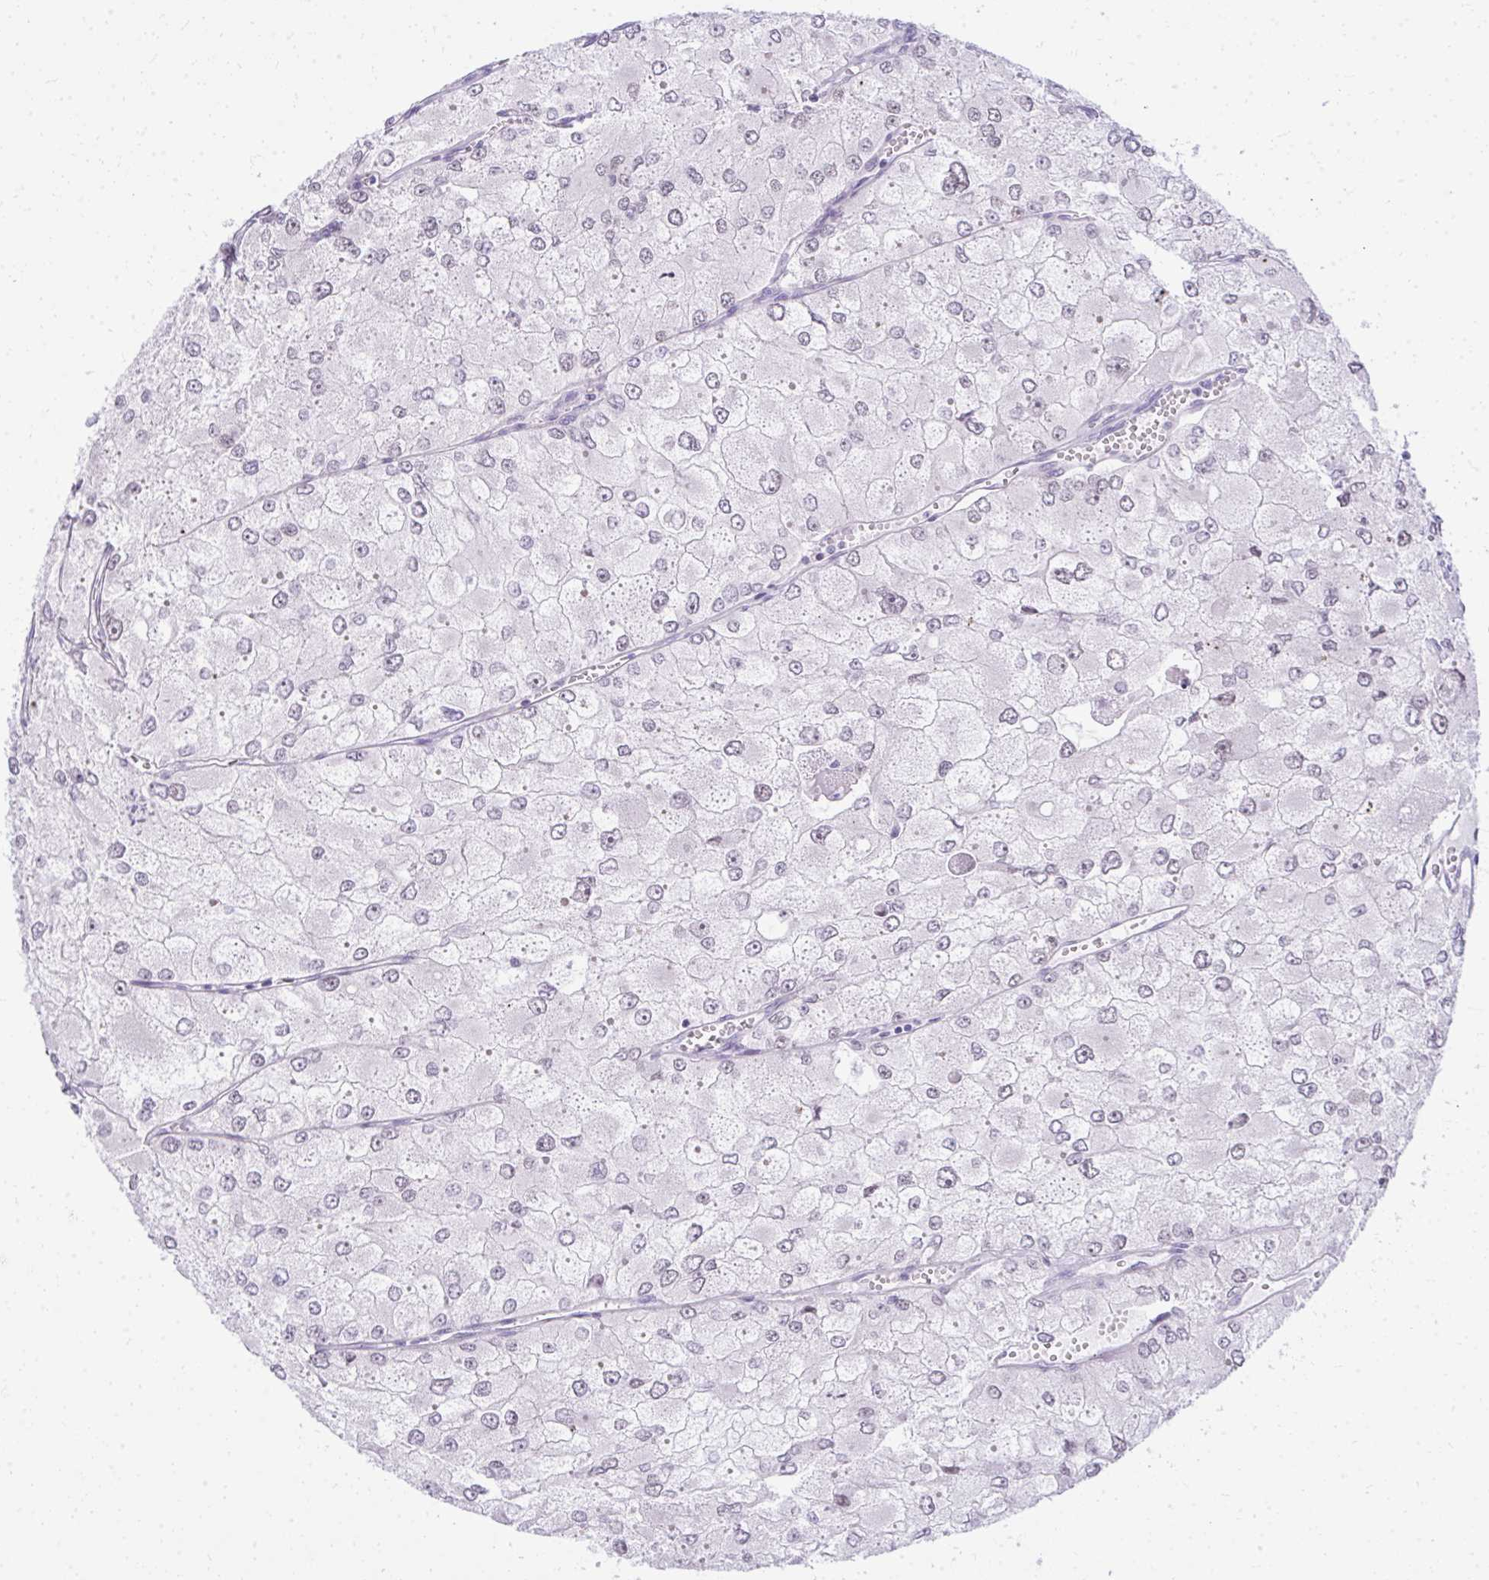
{"staining": {"intensity": "negative", "quantity": "none", "location": "none"}, "tissue": "renal cancer", "cell_type": "Tumor cells", "image_type": "cancer", "snomed": [{"axis": "morphology", "description": "Adenocarcinoma, NOS"}, {"axis": "topography", "description": "Kidney"}], "caption": "The photomicrograph demonstrates no staining of tumor cells in renal adenocarcinoma.", "gene": "EID3", "patient": {"sex": "female", "age": 70}}